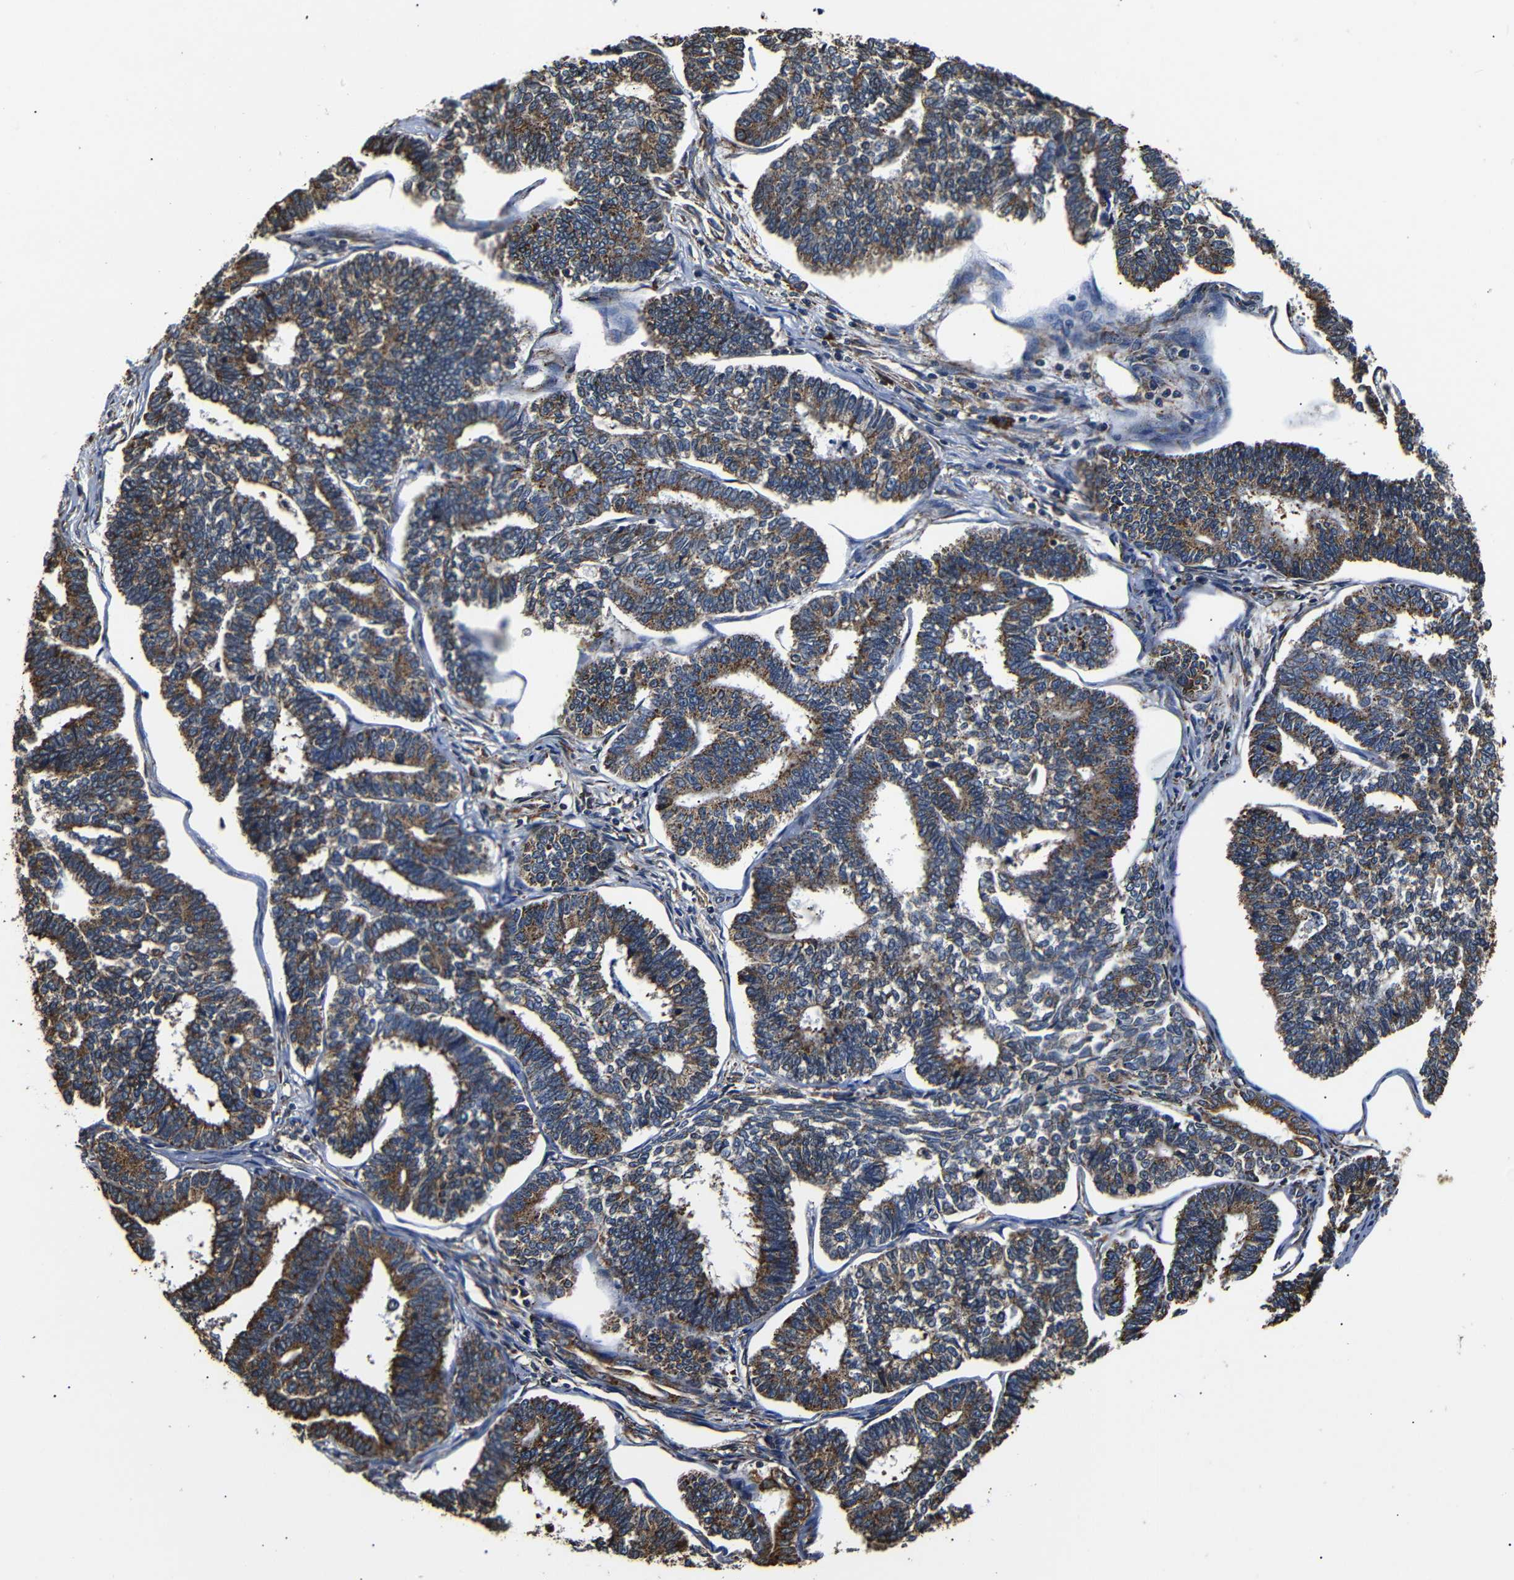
{"staining": {"intensity": "moderate", "quantity": ">75%", "location": "cytoplasmic/membranous"}, "tissue": "endometrial cancer", "cell_type": "Tumor cells", "image_type": "cancer", "snomed": [{"axis": "morphology", "description": "Adenocarcinoma, NOS"}, {"axis": "topography", "description": "Endometrium"}], "caption": "Moderate cytoplasmic/membranous expression for a protein is present in approximately >75% of tumor cells of endometrial cancer using IHC.", "gene": "HHIP", "patient": {"sex": "female", "age": 70}}